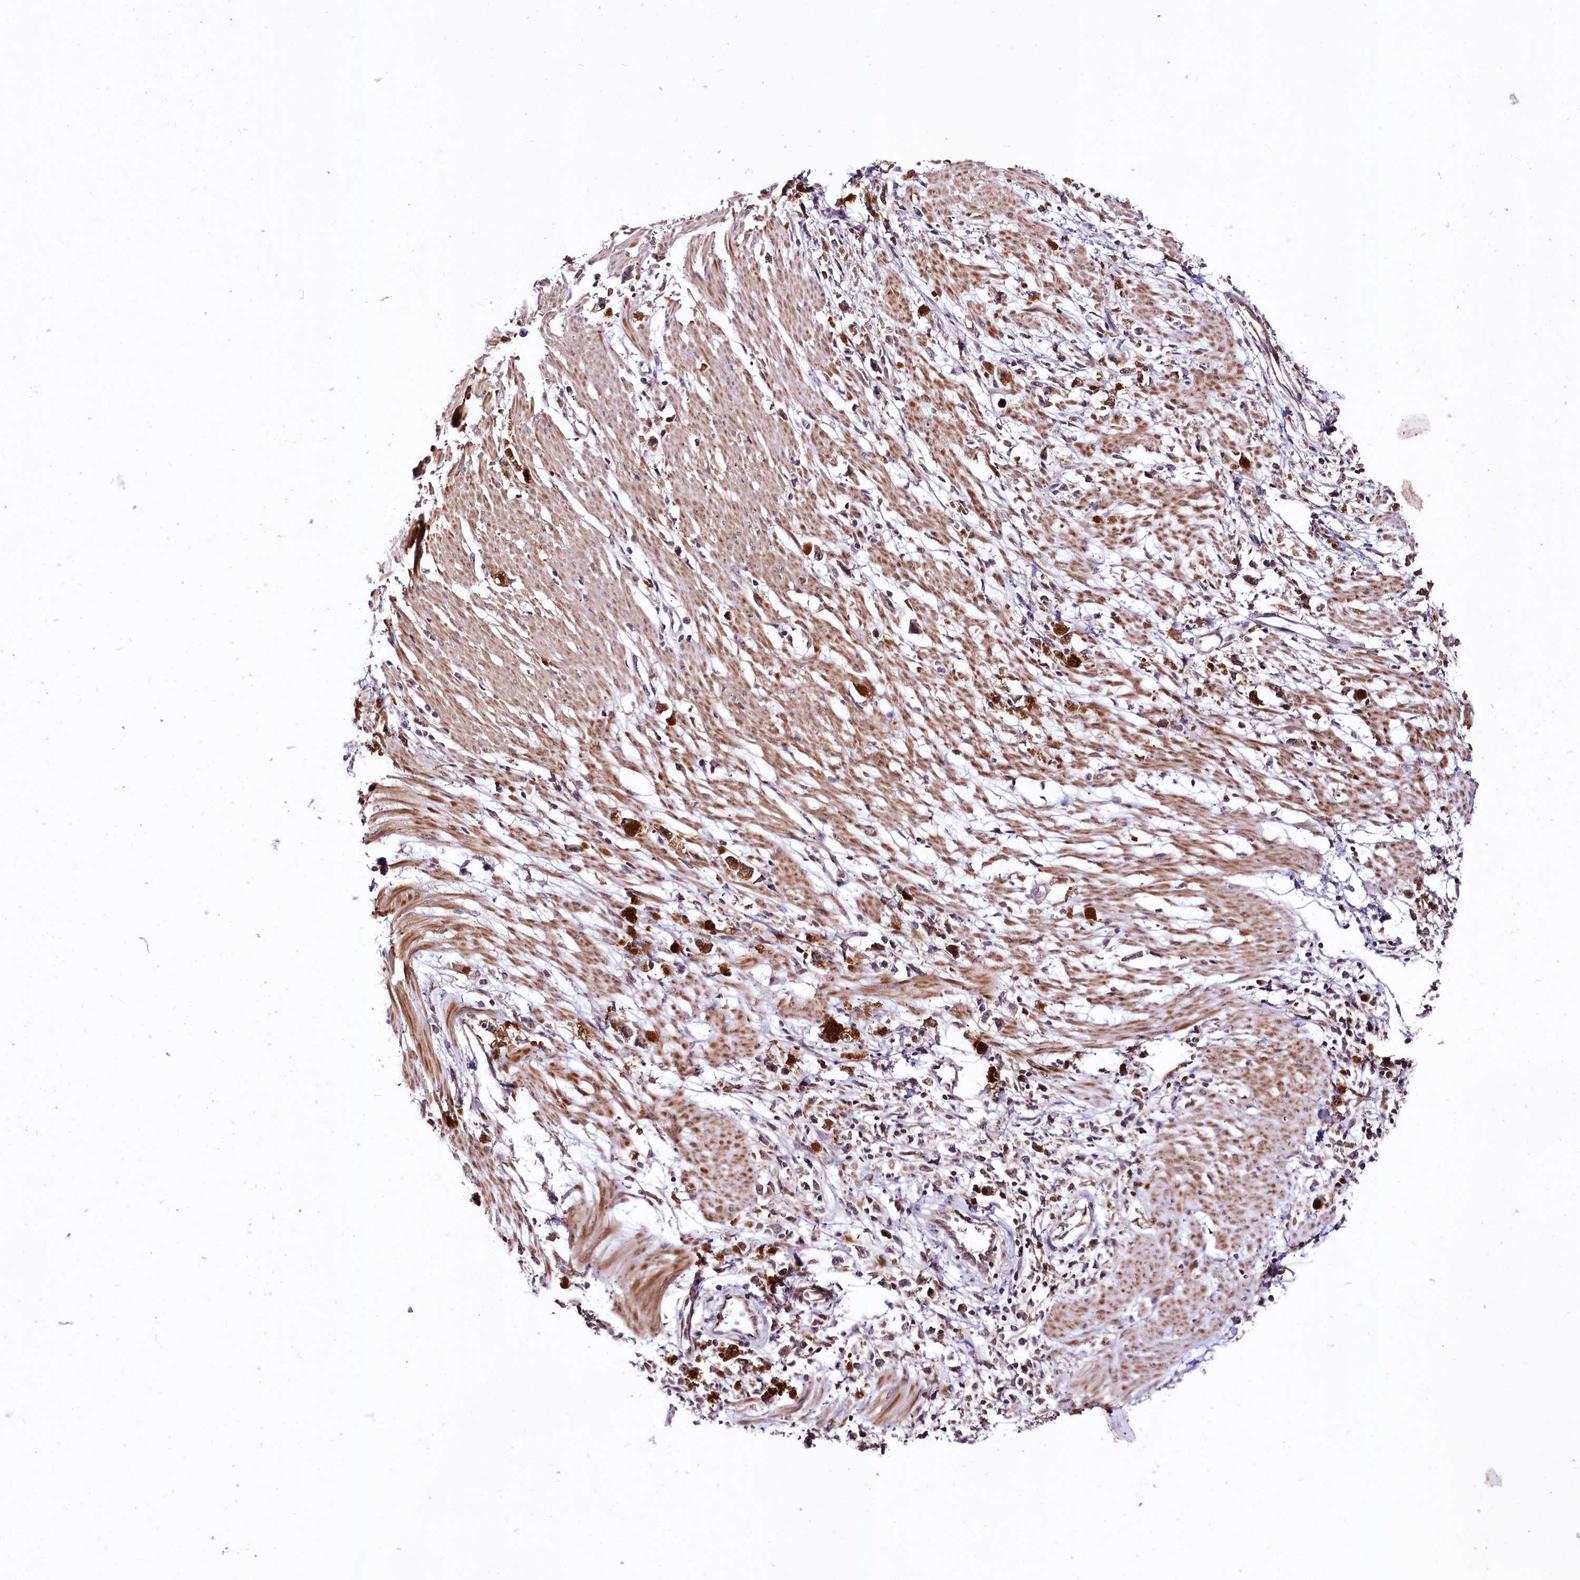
{"staining": {"intensity": "strong", "quantity": ">75%", "location": "cytoplasmic/membranous"}, "tissue": "stomach cancer", "cell_type": "Tumor cells", "image_type": "cancer", "snomed": [{"axis": "morphology", "description": "Adenocarcinoma, NOS"}, {"axis": "topography", "description": "Stomach"}], "caption": "The histopathology image displays a brown stain indicating the presence of a protein in the cytoplasmic/membranous of tumor cells in stomach adenocarcinoma.", "gene": "UBE3A", "patient": {"sex": "female", "age": 59}}